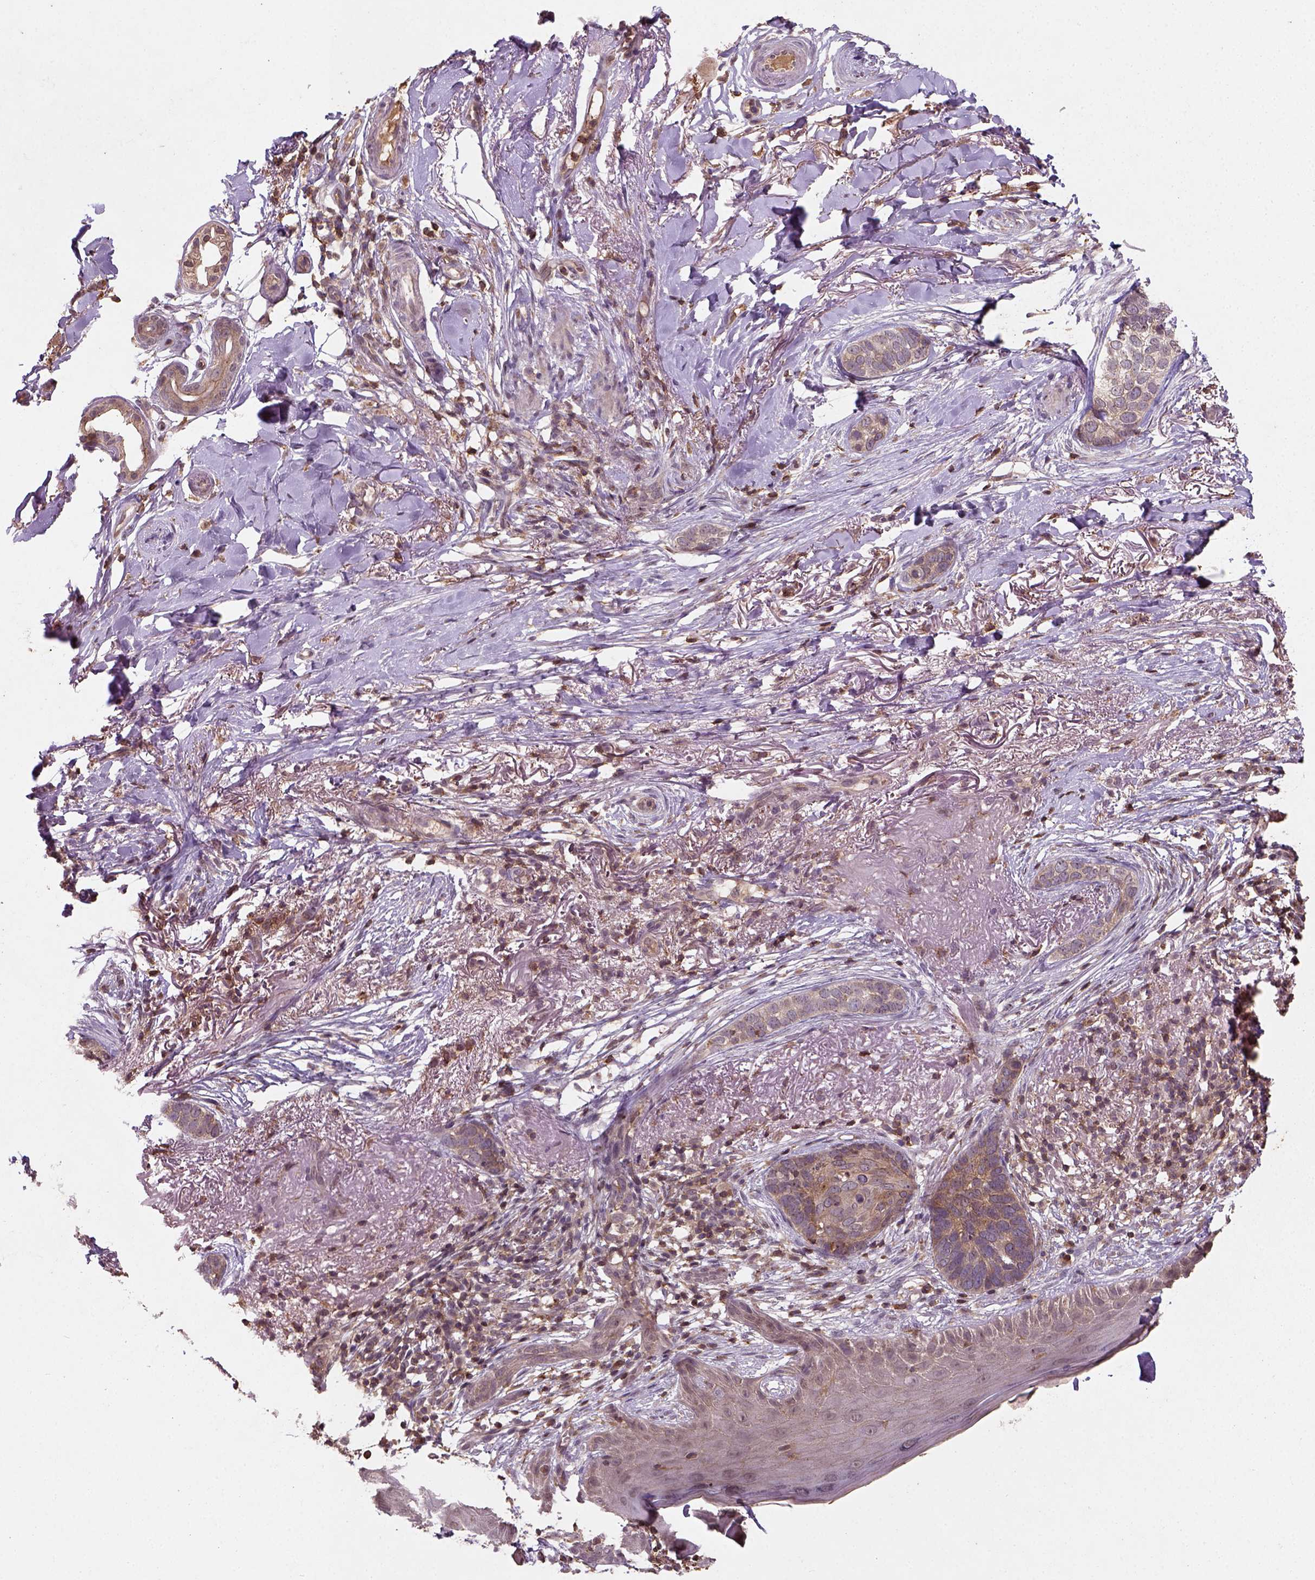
{"staining": {"intensity": "moderate", "quantity": ">75%", "location": "cytoplasmic/membranous"}, "tissue": "skin cancer", "cell_type": "Tumor cells", "image_type": "cancer", "snomed": [{"axis": "morphology", "description": "Normal tissue, NOS"}, {"axis": "morphology", "description": "Basal cell carcinoma"}, {"axis": "topography", "description": "Skin"}], "caption": "Immunohistochemical staining of human skin cancer demonstrates moderate cytoplasmic/membranous protein expression in about >75% of tumor cells.", "gene": "CAMKK1", "patient": {"sex": "male", "age": 84}}